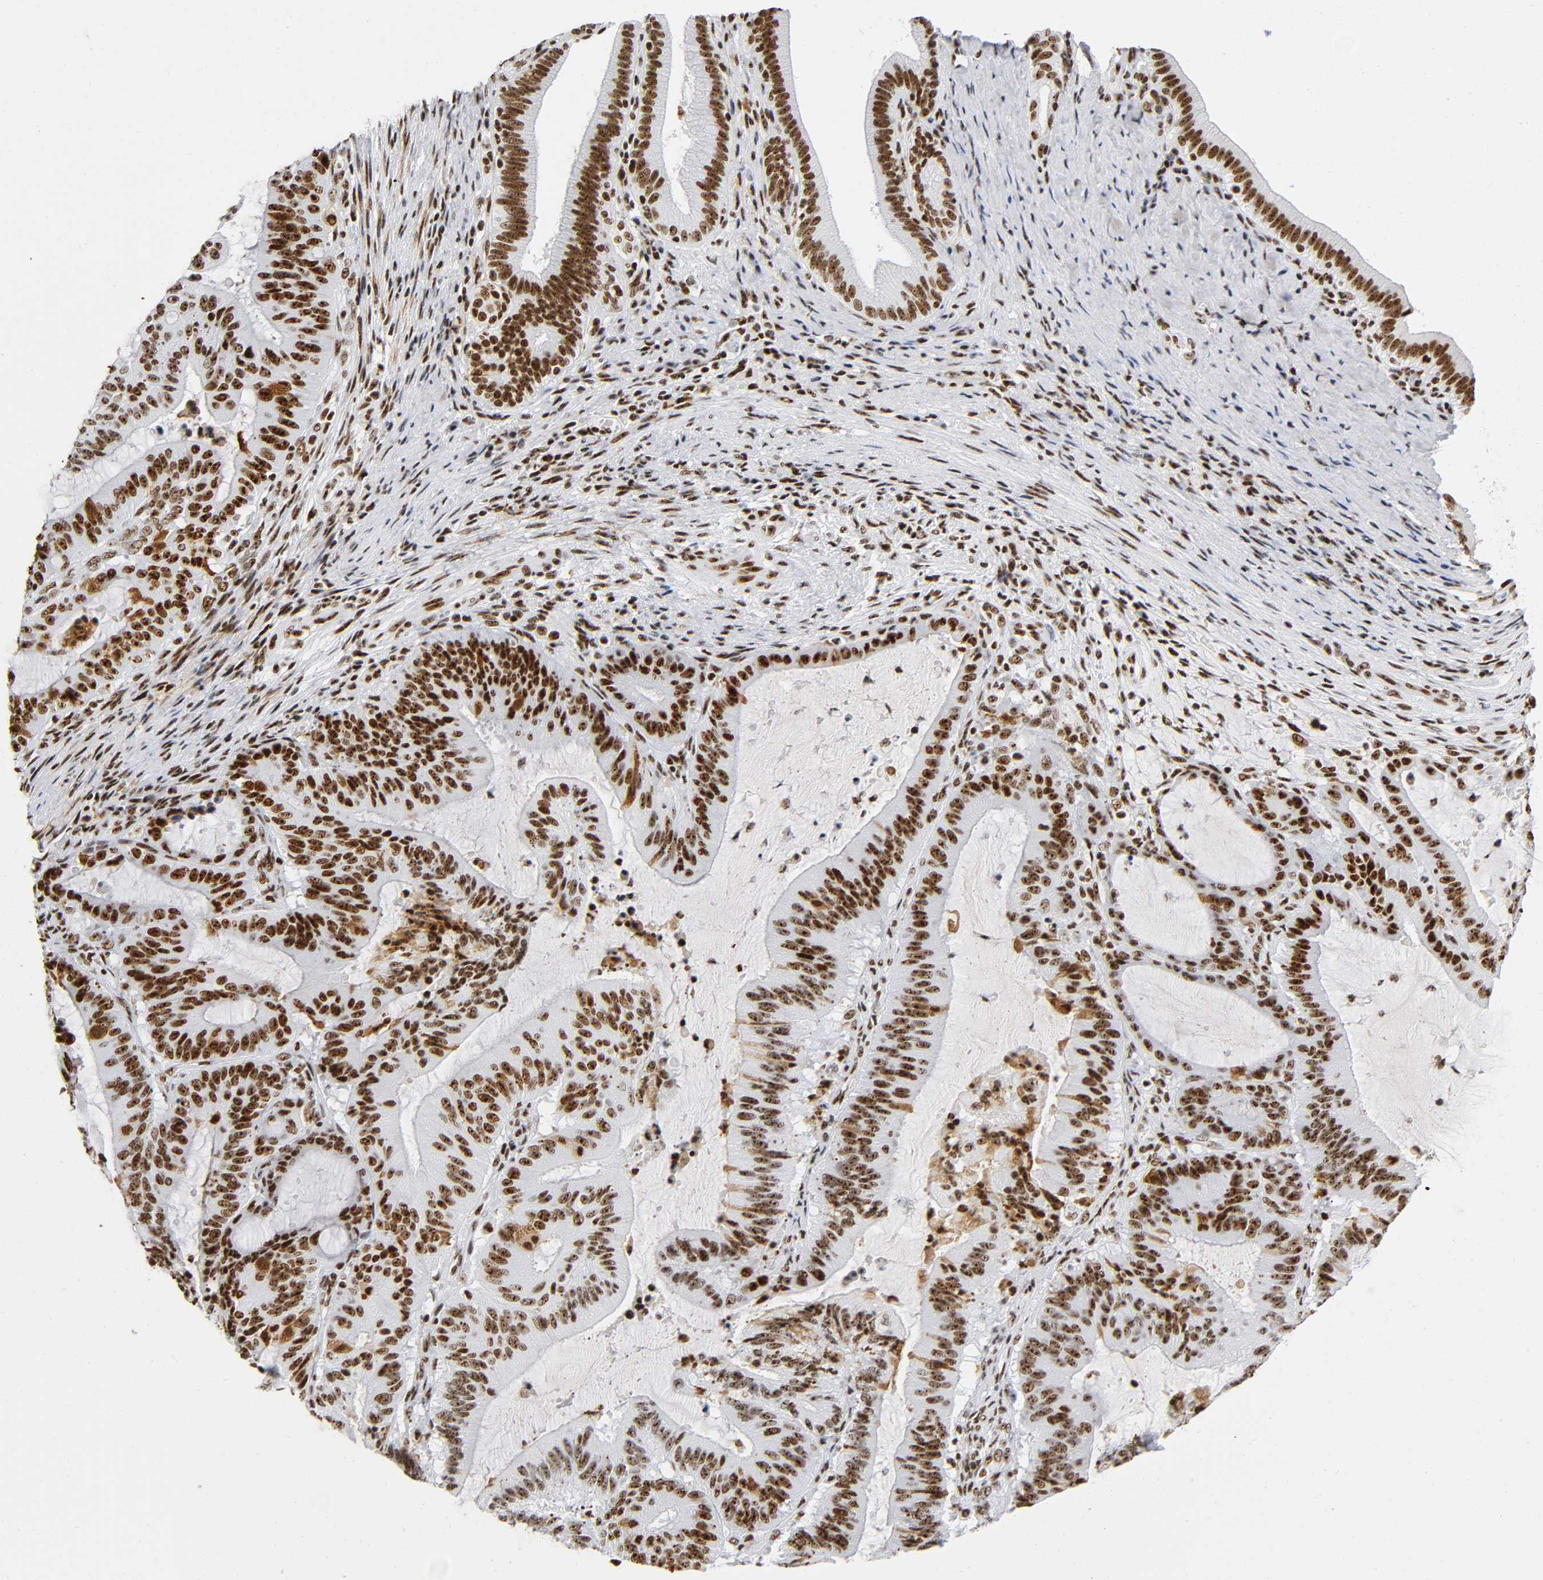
{"staining": {"intensity": "strong", "quantity": ">75%", "location": "nuclear"}, "tissue": "liver cancer", "cell_type": "Tumor cells", "image_type": "cancer", "snomed": [{"axis": "morphology", "description": "Cholangiocarcinoma"}, {"axis": "topography", "description": "Liver"}], "caption": "A brown stain highlights strong nuclear staining of a protein in liver cancer (cholangiocarcinoma) tumor cells.", "gene": "UBTF", "patient": {"sex": "female", "age": 73}}